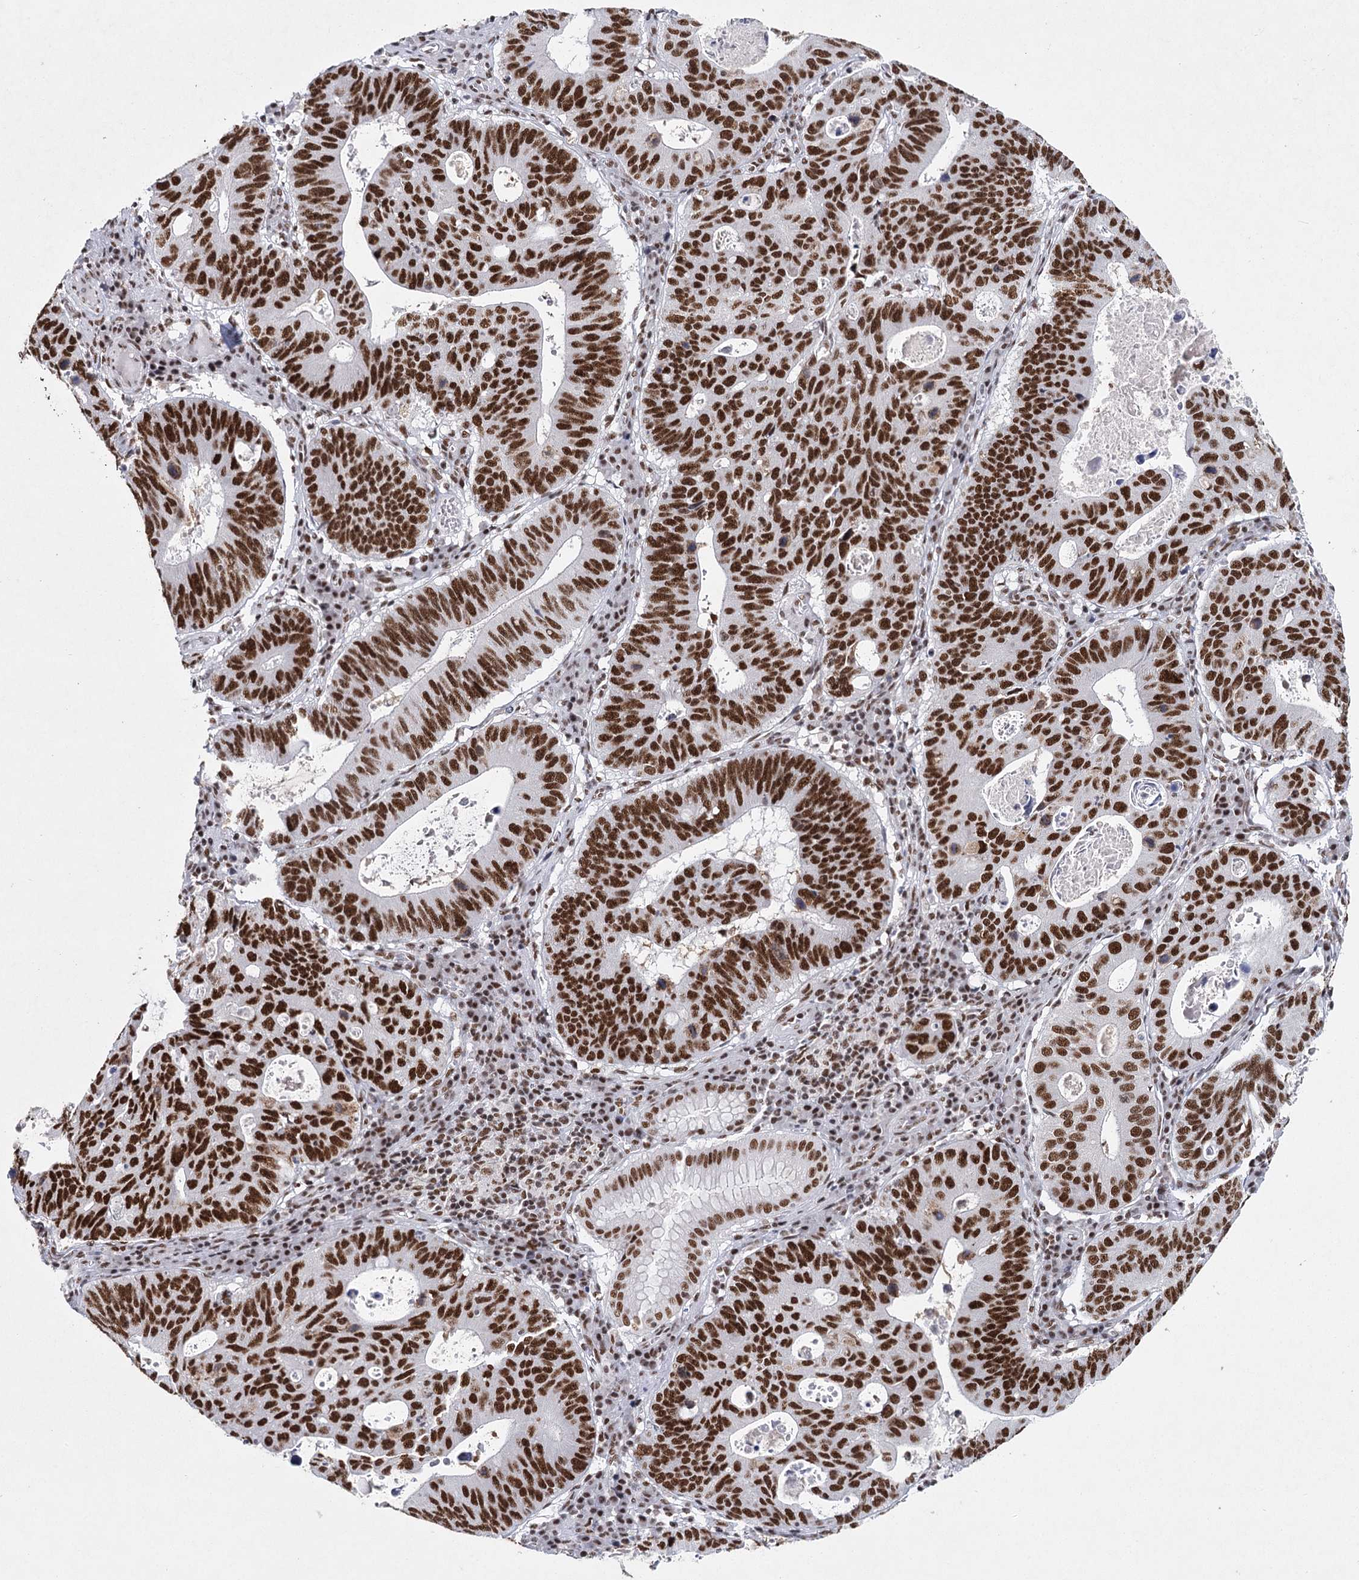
{"staining": {"intensity": "strong", "quantity": ">75%", "location": "nuclear"}, "tissue": "stomach cancer", "cell_type": "Tumor cells", "image_type": "cancer", "snomed": [{"axis": "morphology", "description": "Adenocarcinoma, NOS"}, {"axis": "topography", "description": "Stomach"}], "caption": "Stomach cancer stained with DAB immunohistochemistry demonstrates high levels of strong nuclear staining in about >75% of tumor cells.", "gene": "SCAF8", "patient": {"sex": "male", "age": 59}}